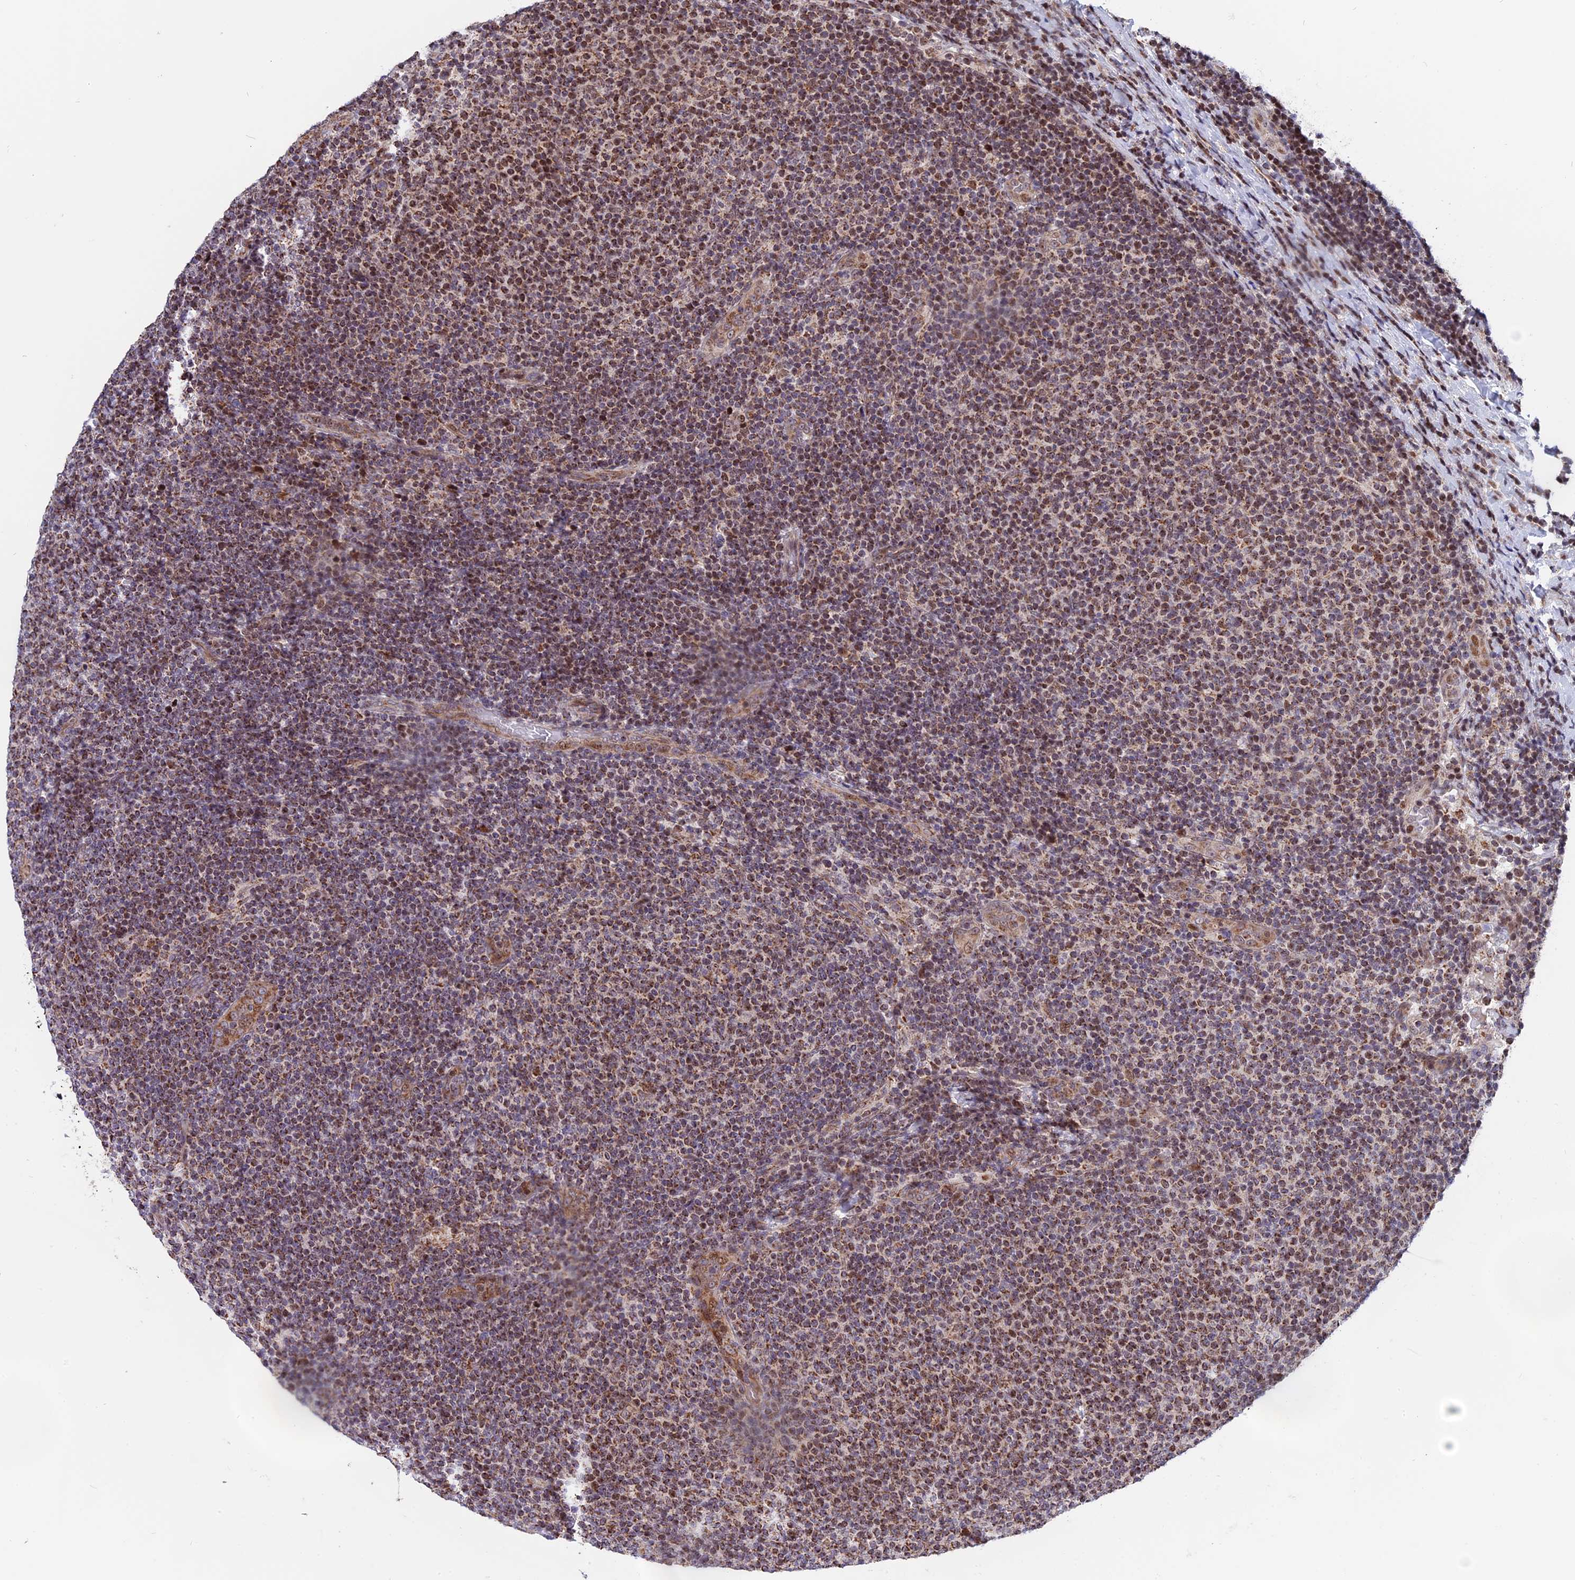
{"staining": {"intensity": "moderate", "quantity": ">75%", "location": "cytoplasmic/membranous"}, "tissue": "lymphoma", "cell_type": "Tumor cells", "image_type": "cancer", "snomed": [{"axis": "morphology", "description": "Malignant lymphoma, non-Hodgkin's type, Low grade"}, {"axis": "topography", "description": "Lymph node"}], "caption": "Protein staining displays moderate cytoplasmic/membranous staining in about >75% of tumor cells in lymphoma.", "gene": "FAM174C", "patient": {"sex": "male", "age": 66}}